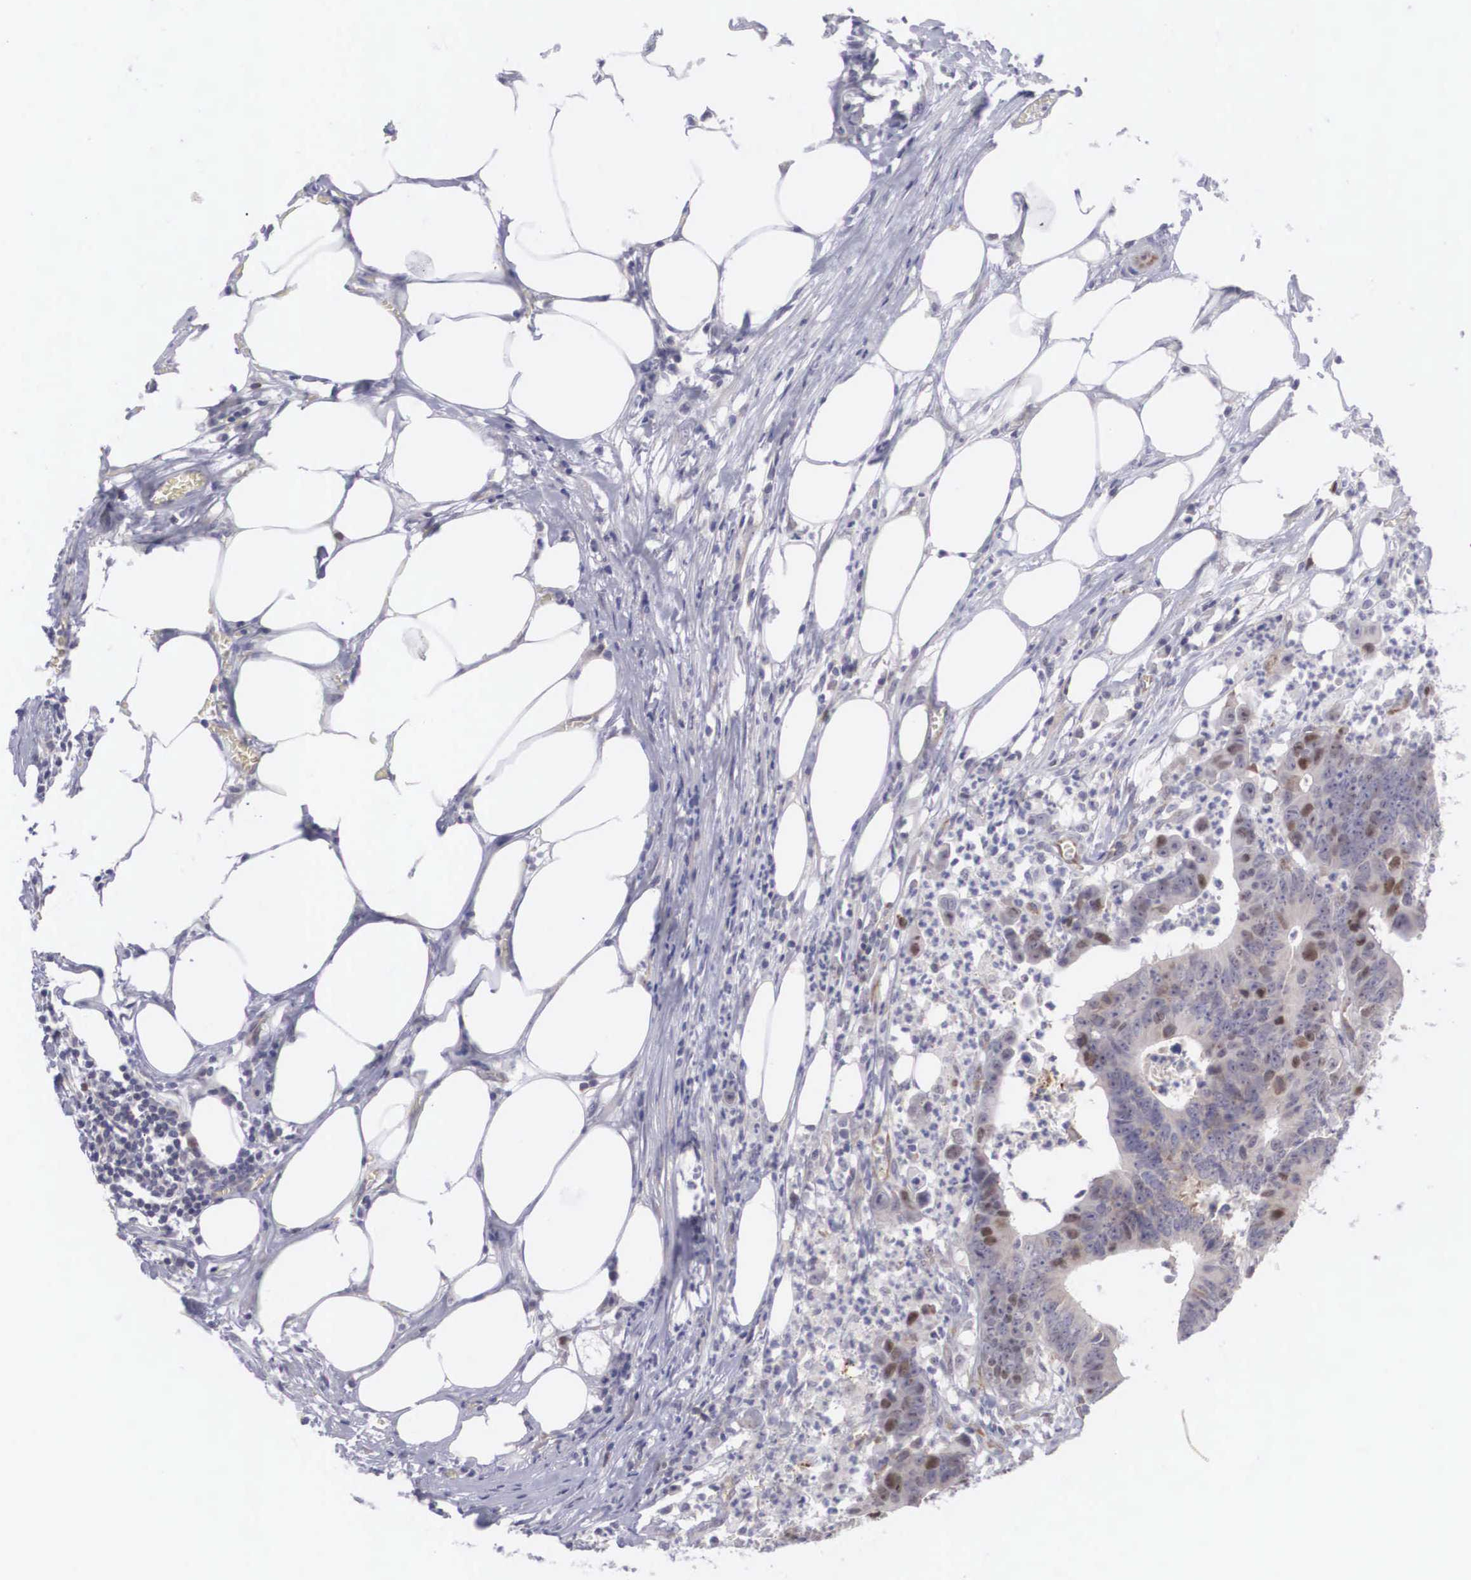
{"staining": {"intensity": "moderate", "quantity": "<25%", "location": "nuclear"}, "tissue": "colorectal cancer", "cell_type": "Tumor cells", "image_type": "cancer", "snomed": [{"axis": "morphology", "description": "Adenocarcinoma, NOS"}, {"axis": "topography", "description": "Colon"}], "caption": "Colorectal cancer stained with a brown dye exhibits moderate nuclear positive positivity in approximately <25% of tumor cells.", "gene": "MAST4", "patient": {"sex": "male", "age": 55}}